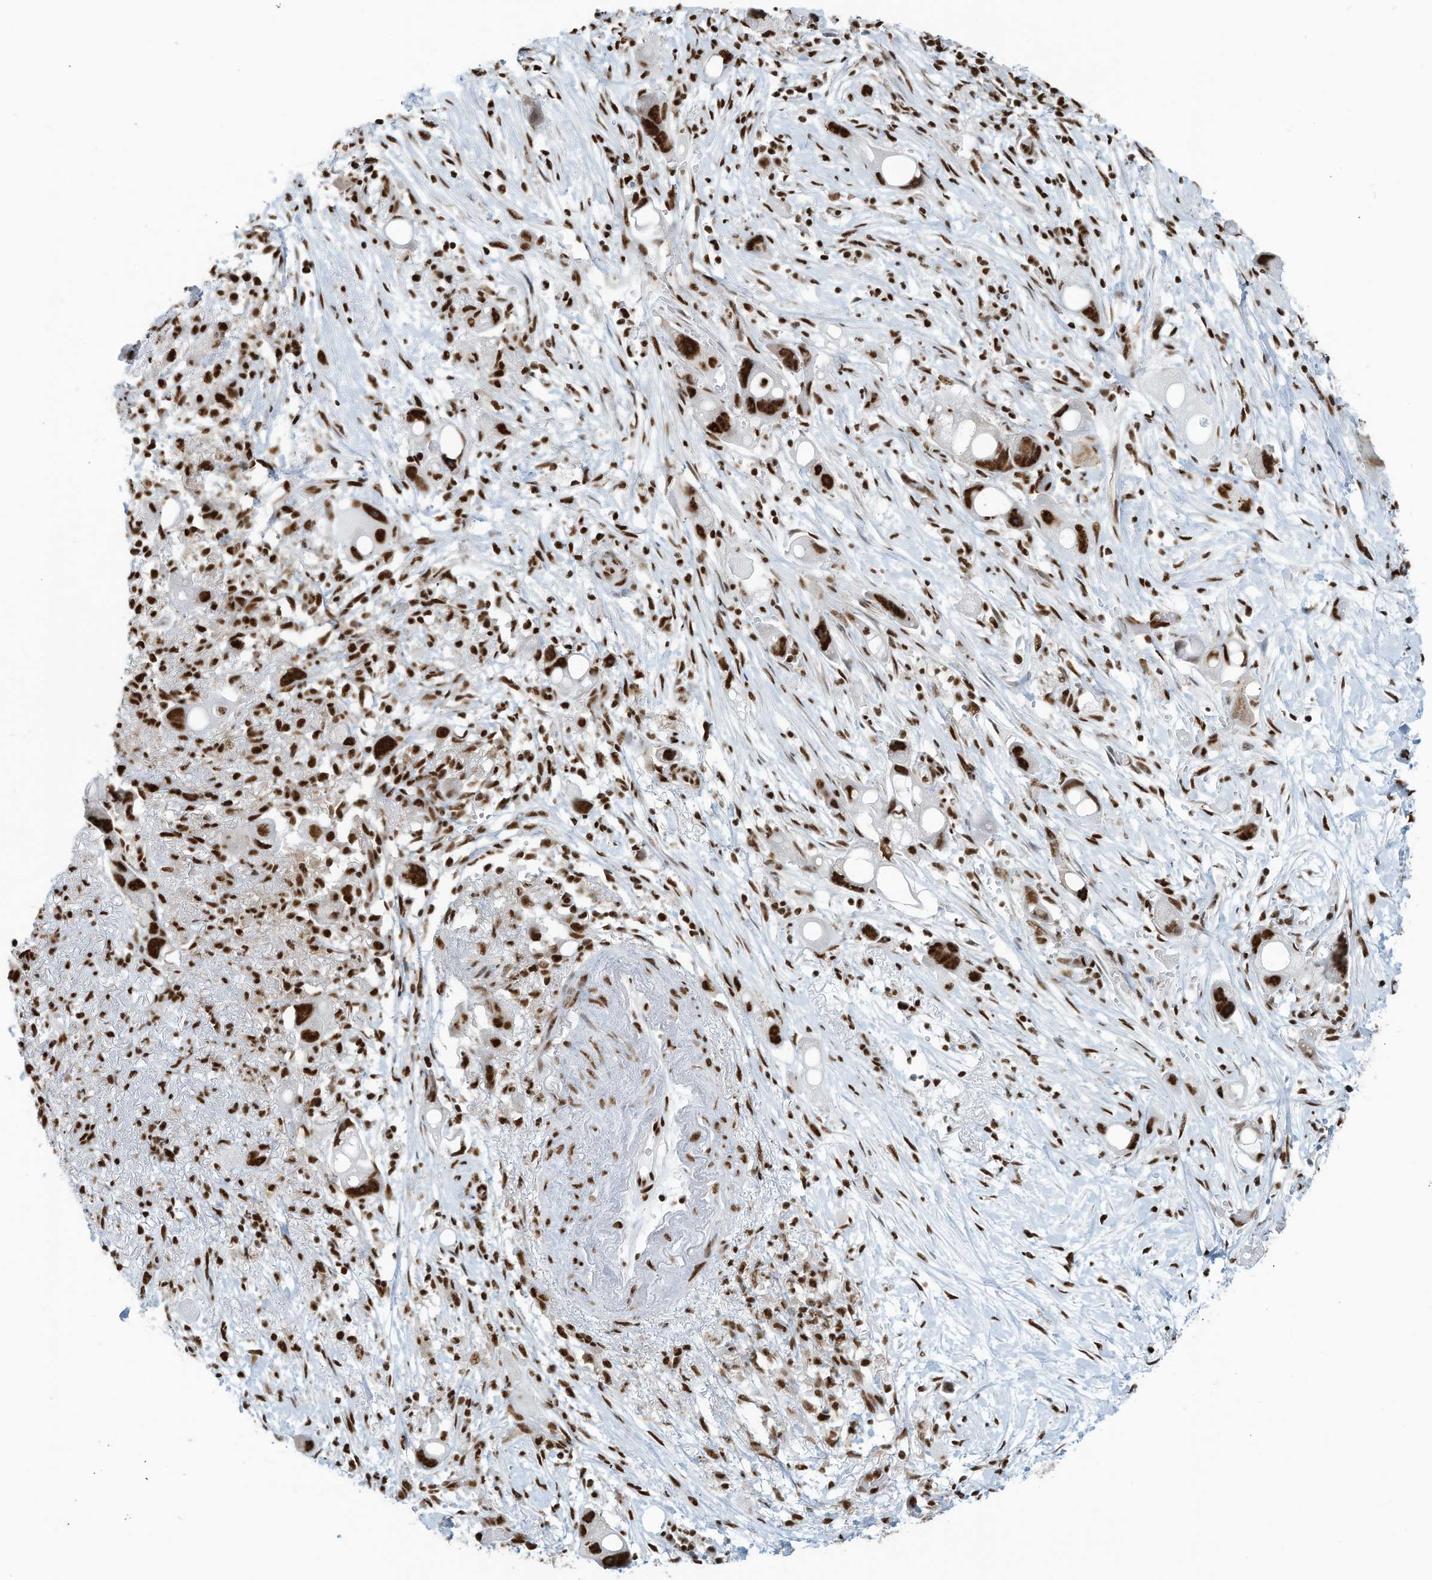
{"staining": {"intensity": "strong", "quantity": ">75%", "location": "nuclear"}, "tissue": "pancreatic cancer", "cell_type": "Tumor cells", "image_type": "cancer", "snomed": [{"axis": "morphology", "description": "Normal tissue, NOS"}, {"axis": "morphology", "description": "Adenocarcinoma, NOS"}, {"axis": "topography", "description": "Pancreas"}], "caption": "Immunohistochemistry of human pancreatic adenocarcinoma exhibits high levels of strong nuclear positivity in about >75% of tumor cells. (DAB (3,3'-diaminobenzidine) IHC, brown staining for protein, blue staining for nuclei).", "gene": "SARNP", "patient": {"sex": "female", "age": 68}}